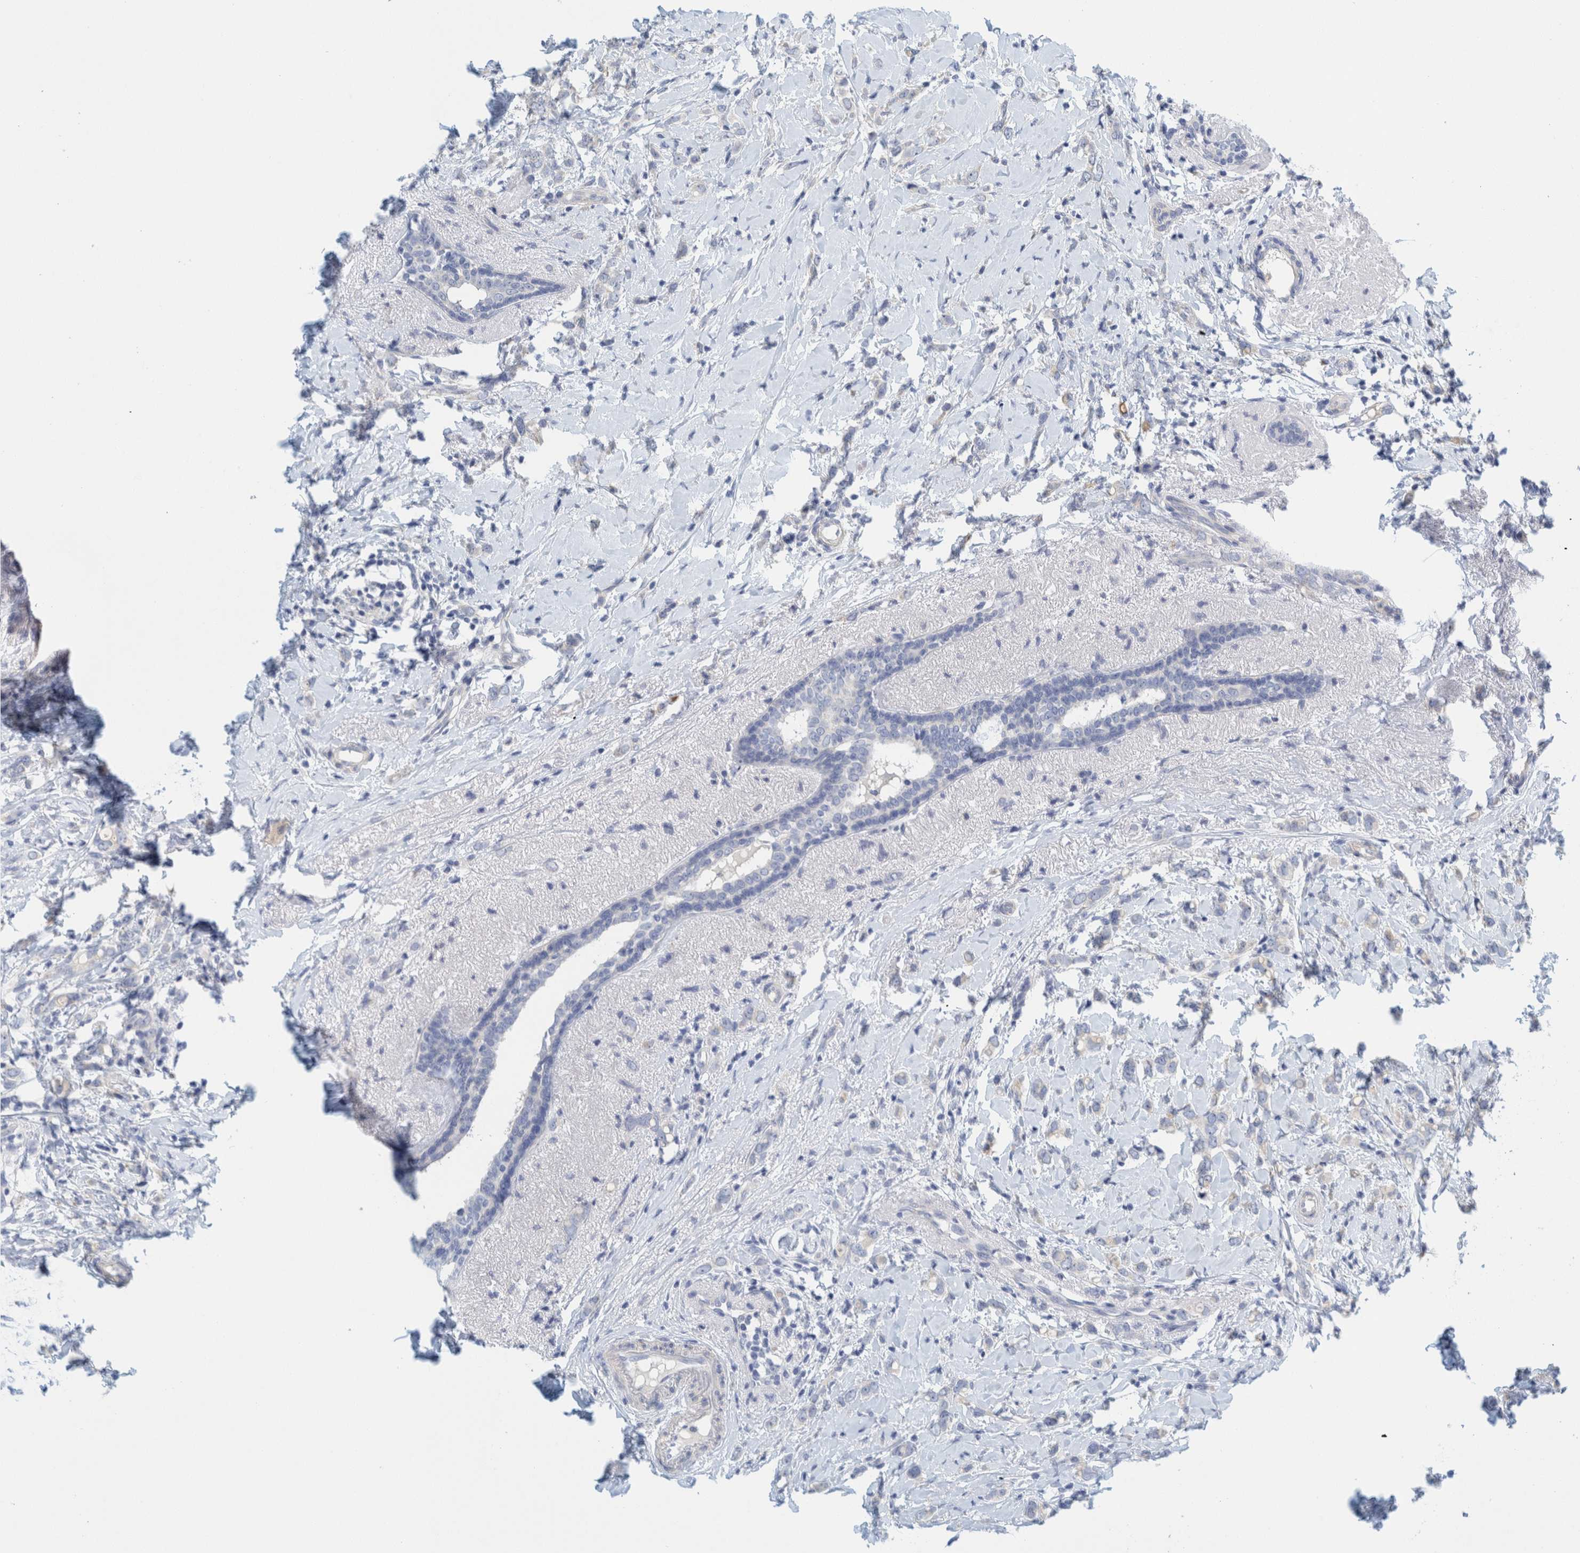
{"staining": {"intensity": "negative", "quantity": "none", "location": "none"}, "tissue": "breast cancer", "cell_type": "Tumor cells", "image_type": "cancer", "snomed": [{"axis": "morphology", "description": "Normal tissue, NOS"}, {"axis": "morphology", "description": "Lobular carcinoma"}, {"axis": "topography", "description": "Breast"}], "caption": "A high-resolution image shows immunohistochemistry (IHC) staining of breast lobular carcinoma, which demonstrates no significant expression in tumor cells.", "gene": "ZNF324B", "patient": {"sex": "female", "age": 47}}